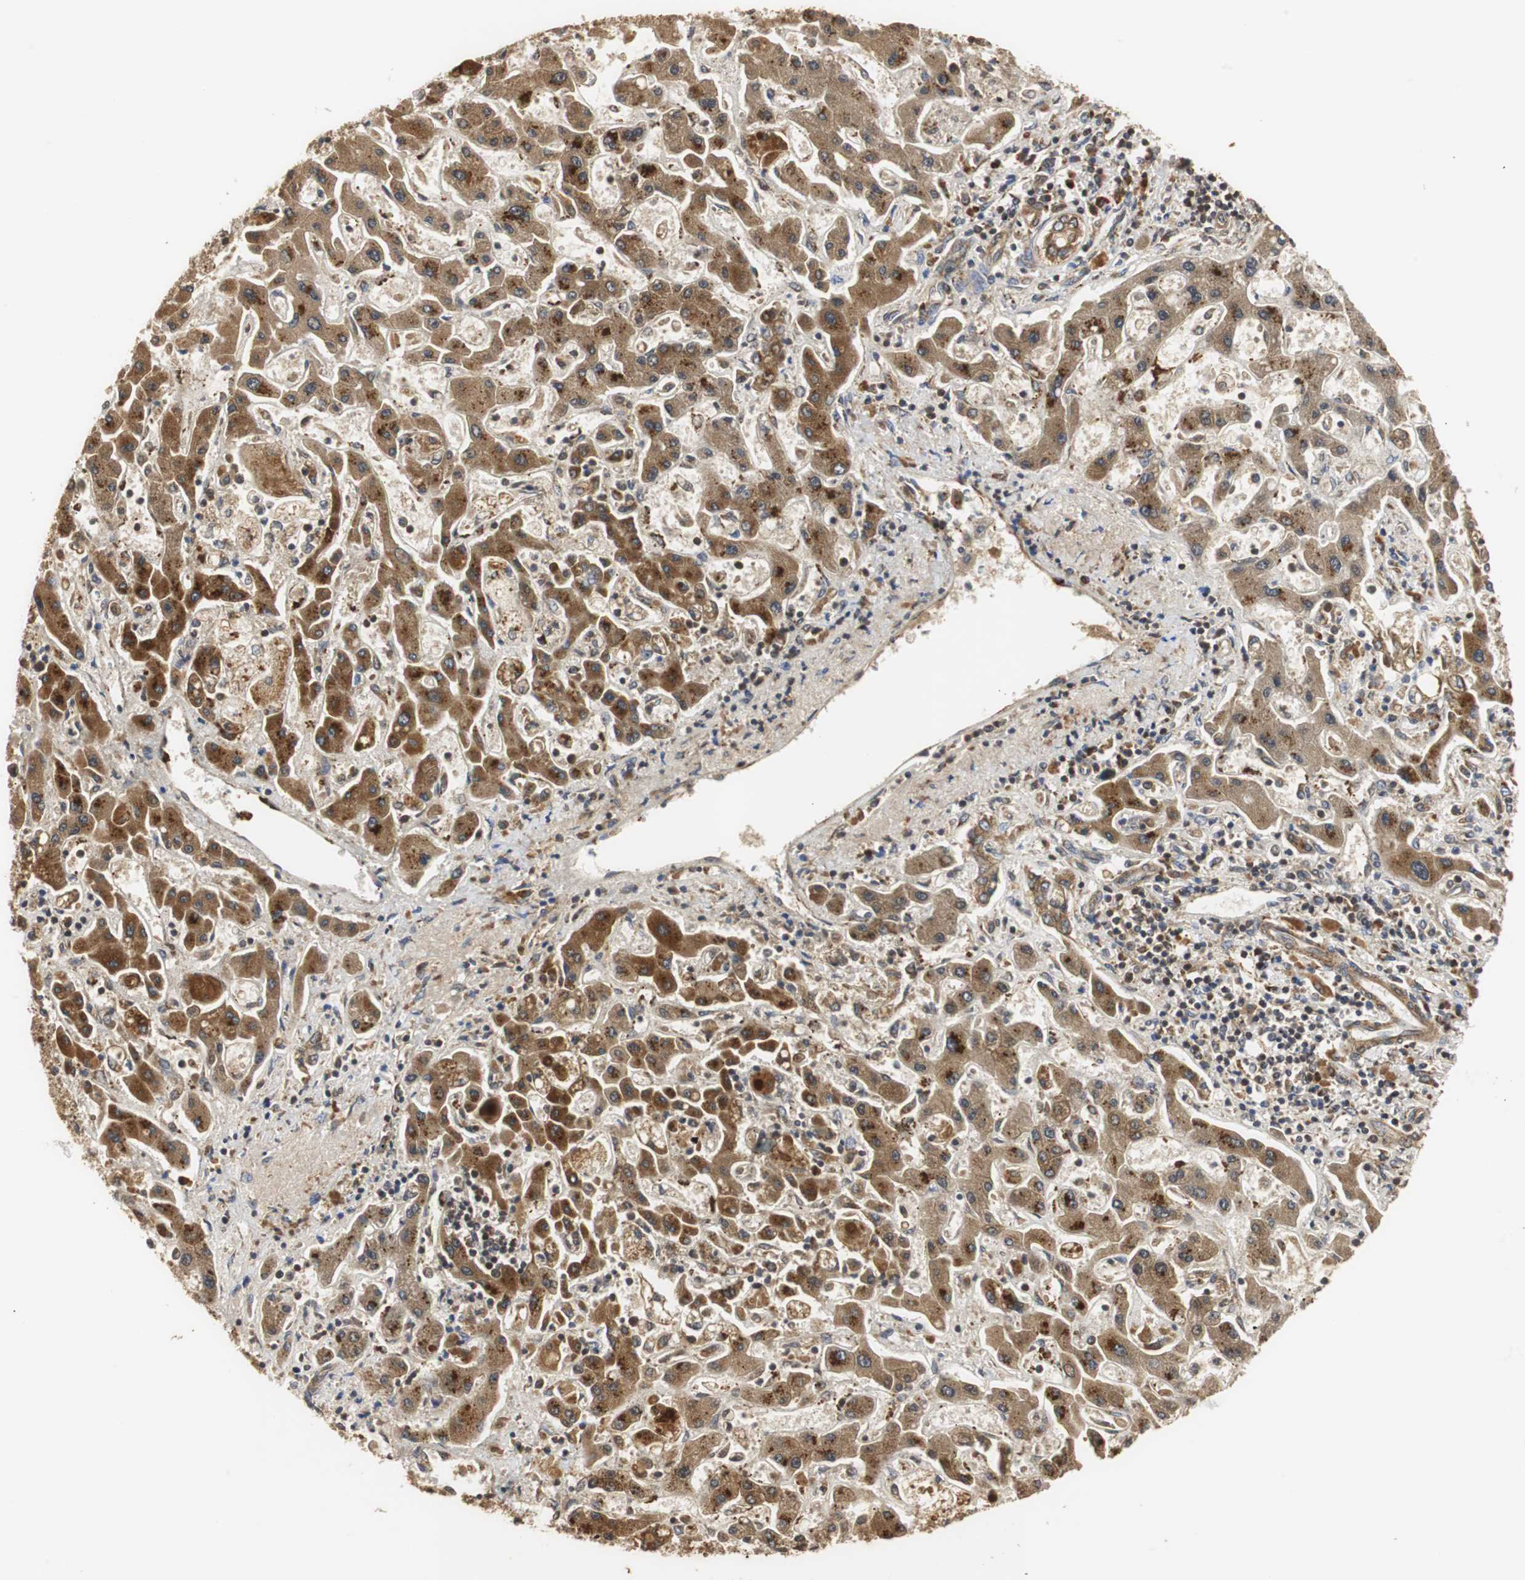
{"staining": {"intensity": "strong", "quantity": ">75%", "location": "cytoplasmic/membranous"}, "tissue": "liver cancer", "cell_type": "Tumor cells", "image_type": "cancer", "snomed": [{"axis": "morphology", "description": "Cholangiocarcinoma"}, {"axis": "topography", "description": "Liver"}], "caption": "Liver cancer stained with a brown dye displays strong cytoplasmic/membranous positive expression in approximately >75% of tumor cells.", "gene": "HSD17B10", "patient": {"sex": "male", "age": 50}}